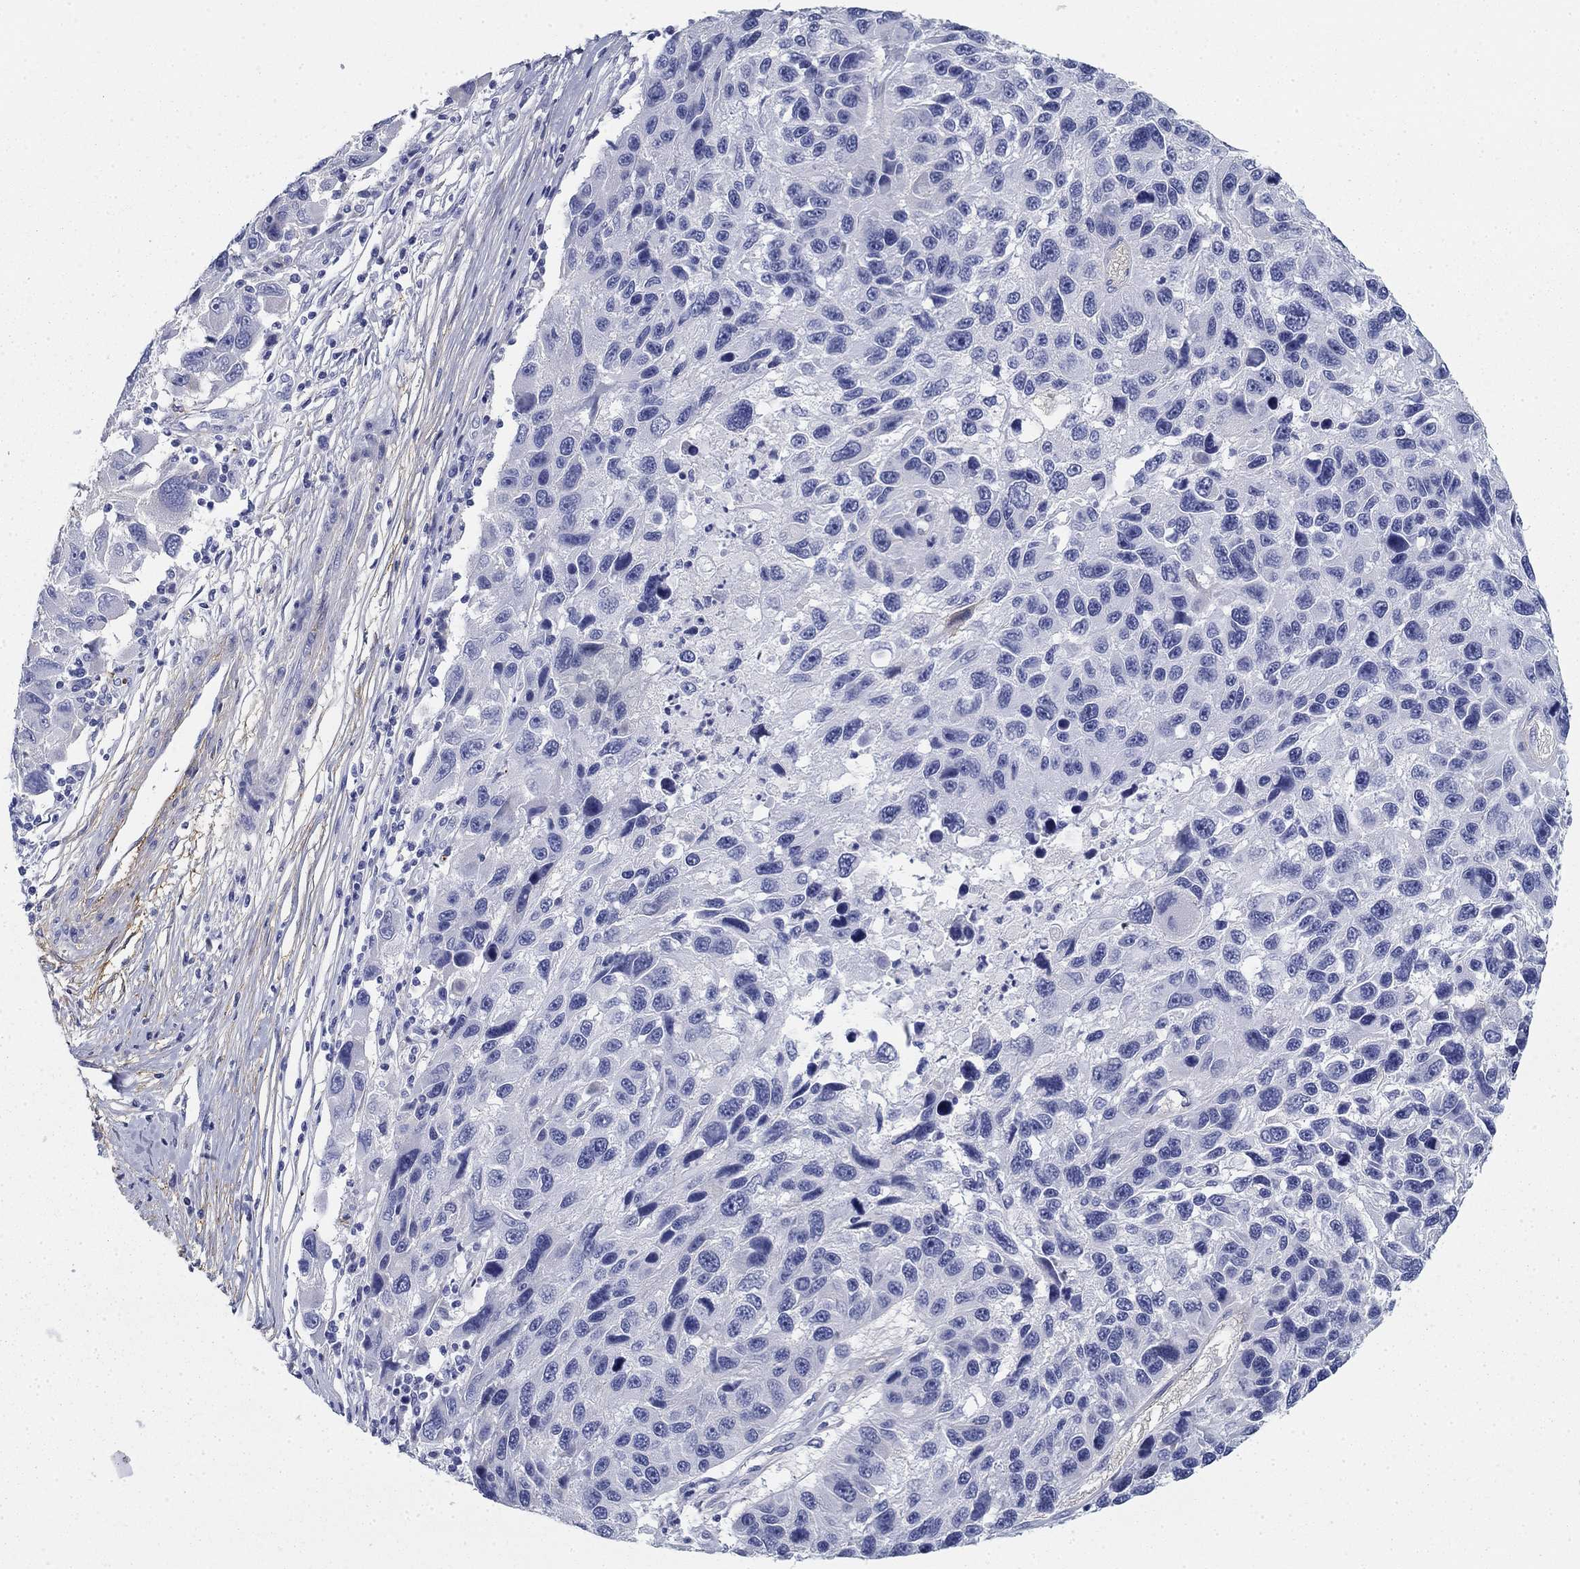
{"staining": {"intensity": "negative", "quantity": "none", "location": "none"}, "tissue": "melanoma", "cell_type": "Tumor cells", "image_type": "cancer", "snomed": [{"axis": "morphology", "description": "Malignant melanoma, NOS"}, {"axis": "topography", "description": "Skin"}], "caption": "DAB (3,3'-diaminobenzidine) immunohistochemical staining of melanoma demonstrates no significant positivity in tumor cells. (DAB immunohistochemistry (IHC) visualized using brightfield microscopy, high magnification).", "gene": "GPC1", "patient": {"sex": "male", "age": 53}}